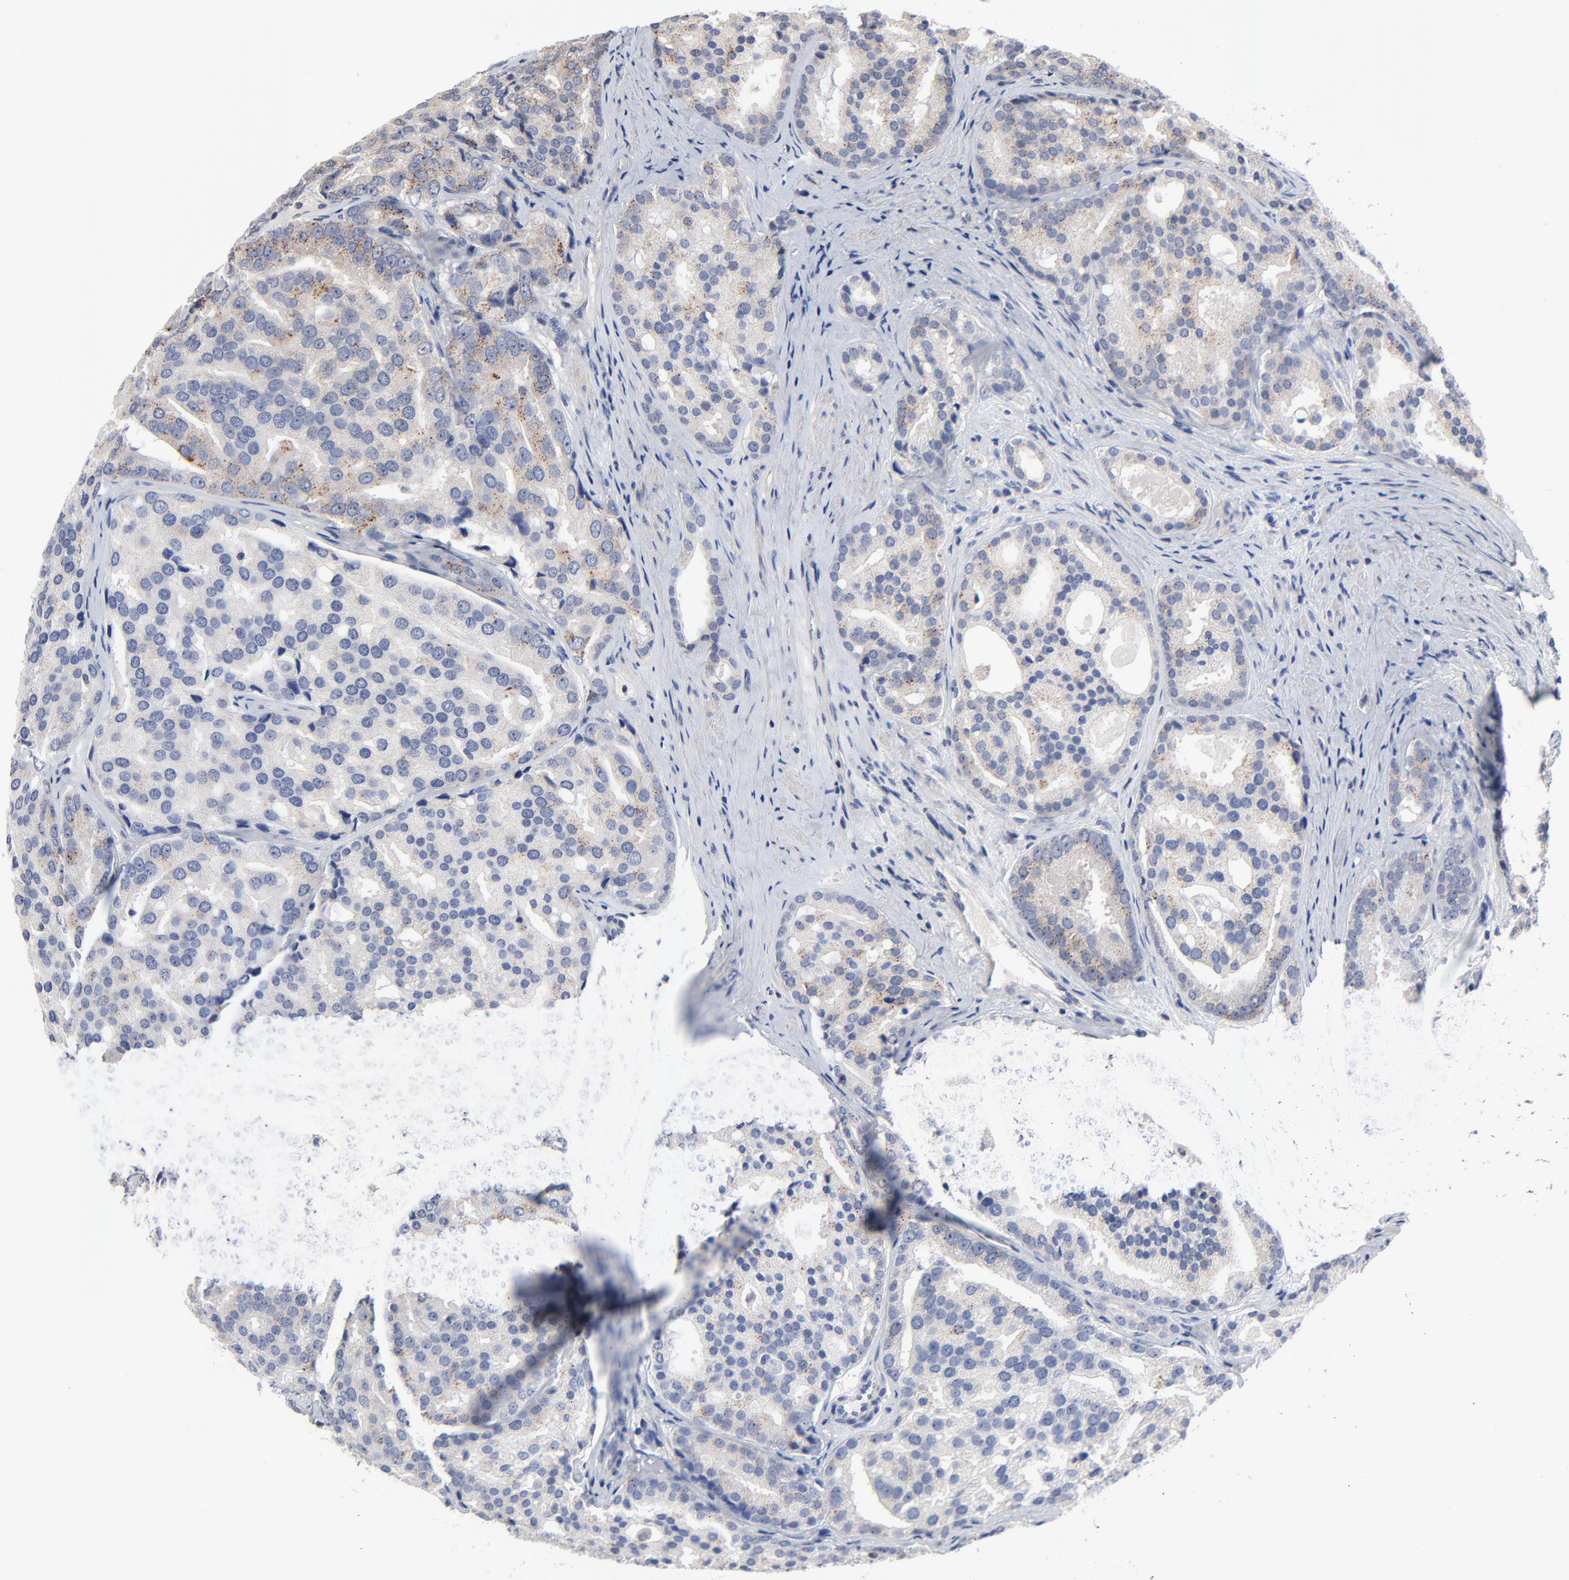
{"staining": {"intensity": "moderate", "quantity": "<25%", "location": "cytoplasmic/membranous"}, "tissue": "prostate cancer", "cell_type": "Tumor cells", "image_type": "cancer", "snomed": [{"axis": "morphology", "description": "Adenocarcinoma, High grade"}, {"axis": "topography", "description": "Prostate"}], "caption": "This is an image of IHC staining of prostate cancer (high-grade adenocarcinoma), which shows moderate expression in the cytoplasmic/membranous of tumor cells.", "gene": "AADAC", "patient": {"sex": "male", "age": 64}}